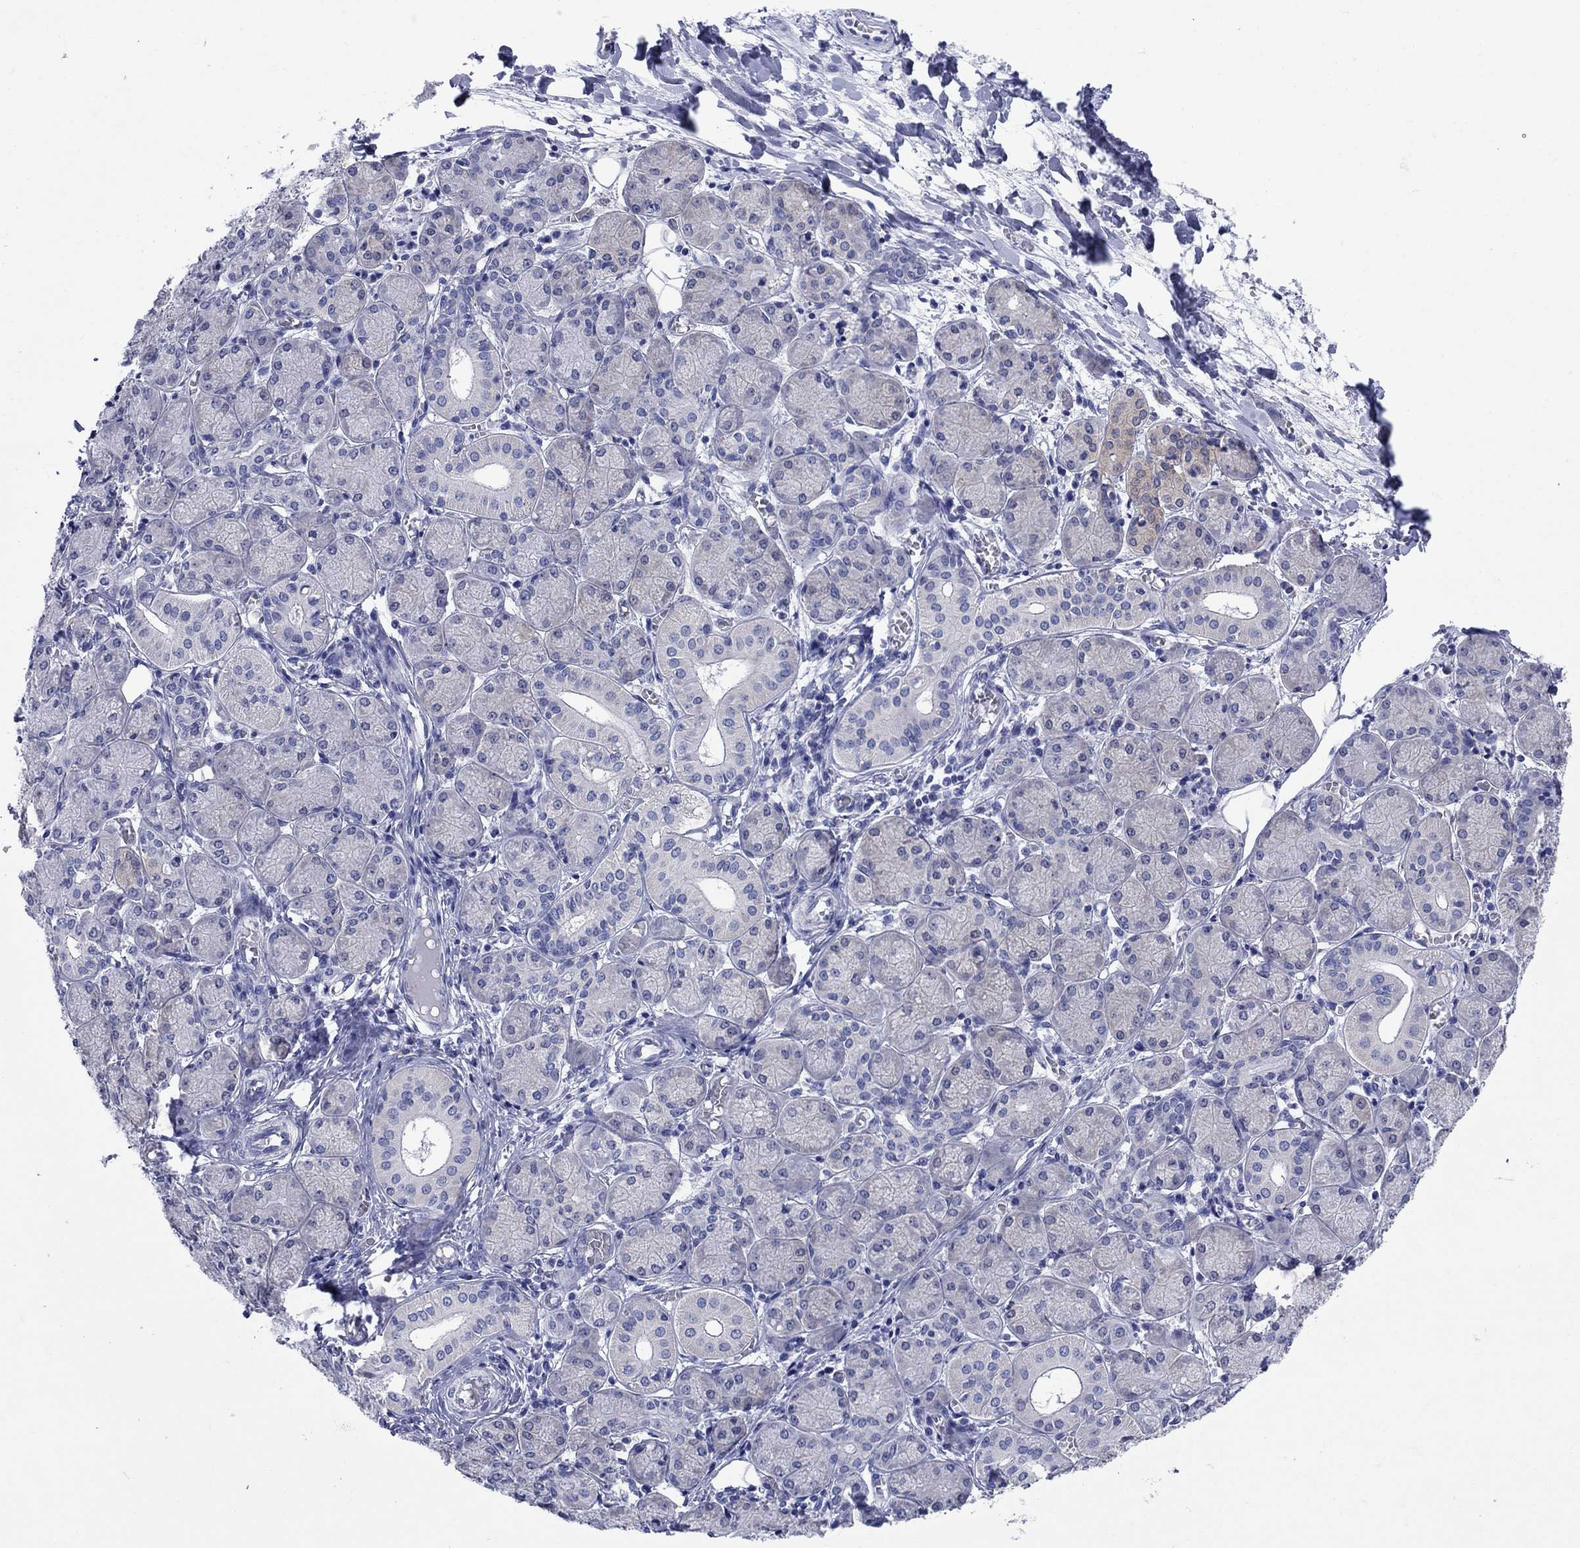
{"staining": {"intensity": "weak", "quantity": "<25%", "location": "cytoplasmic/membranous"}, "tissue": "salivary gland", "cell_type": "Glandular cells", "image_type": "normal", "snomed": [{"axis": "morphology", "description": "Normal tissue, NOS"}, {"axis": "topography", "description": "Salivary gland"}, {"axis": "topography", "description": "Peripheral nerve tissue"}], "caption": "Immunohistochemical staining of normal human salivary gland shows no significant positivity in glandular cells. (Immunohistochemistry (ihc), brightfield microscopy, high magnification).", "gene": "SULT2B1", "patient": {"sex": "female", "age": 24}}